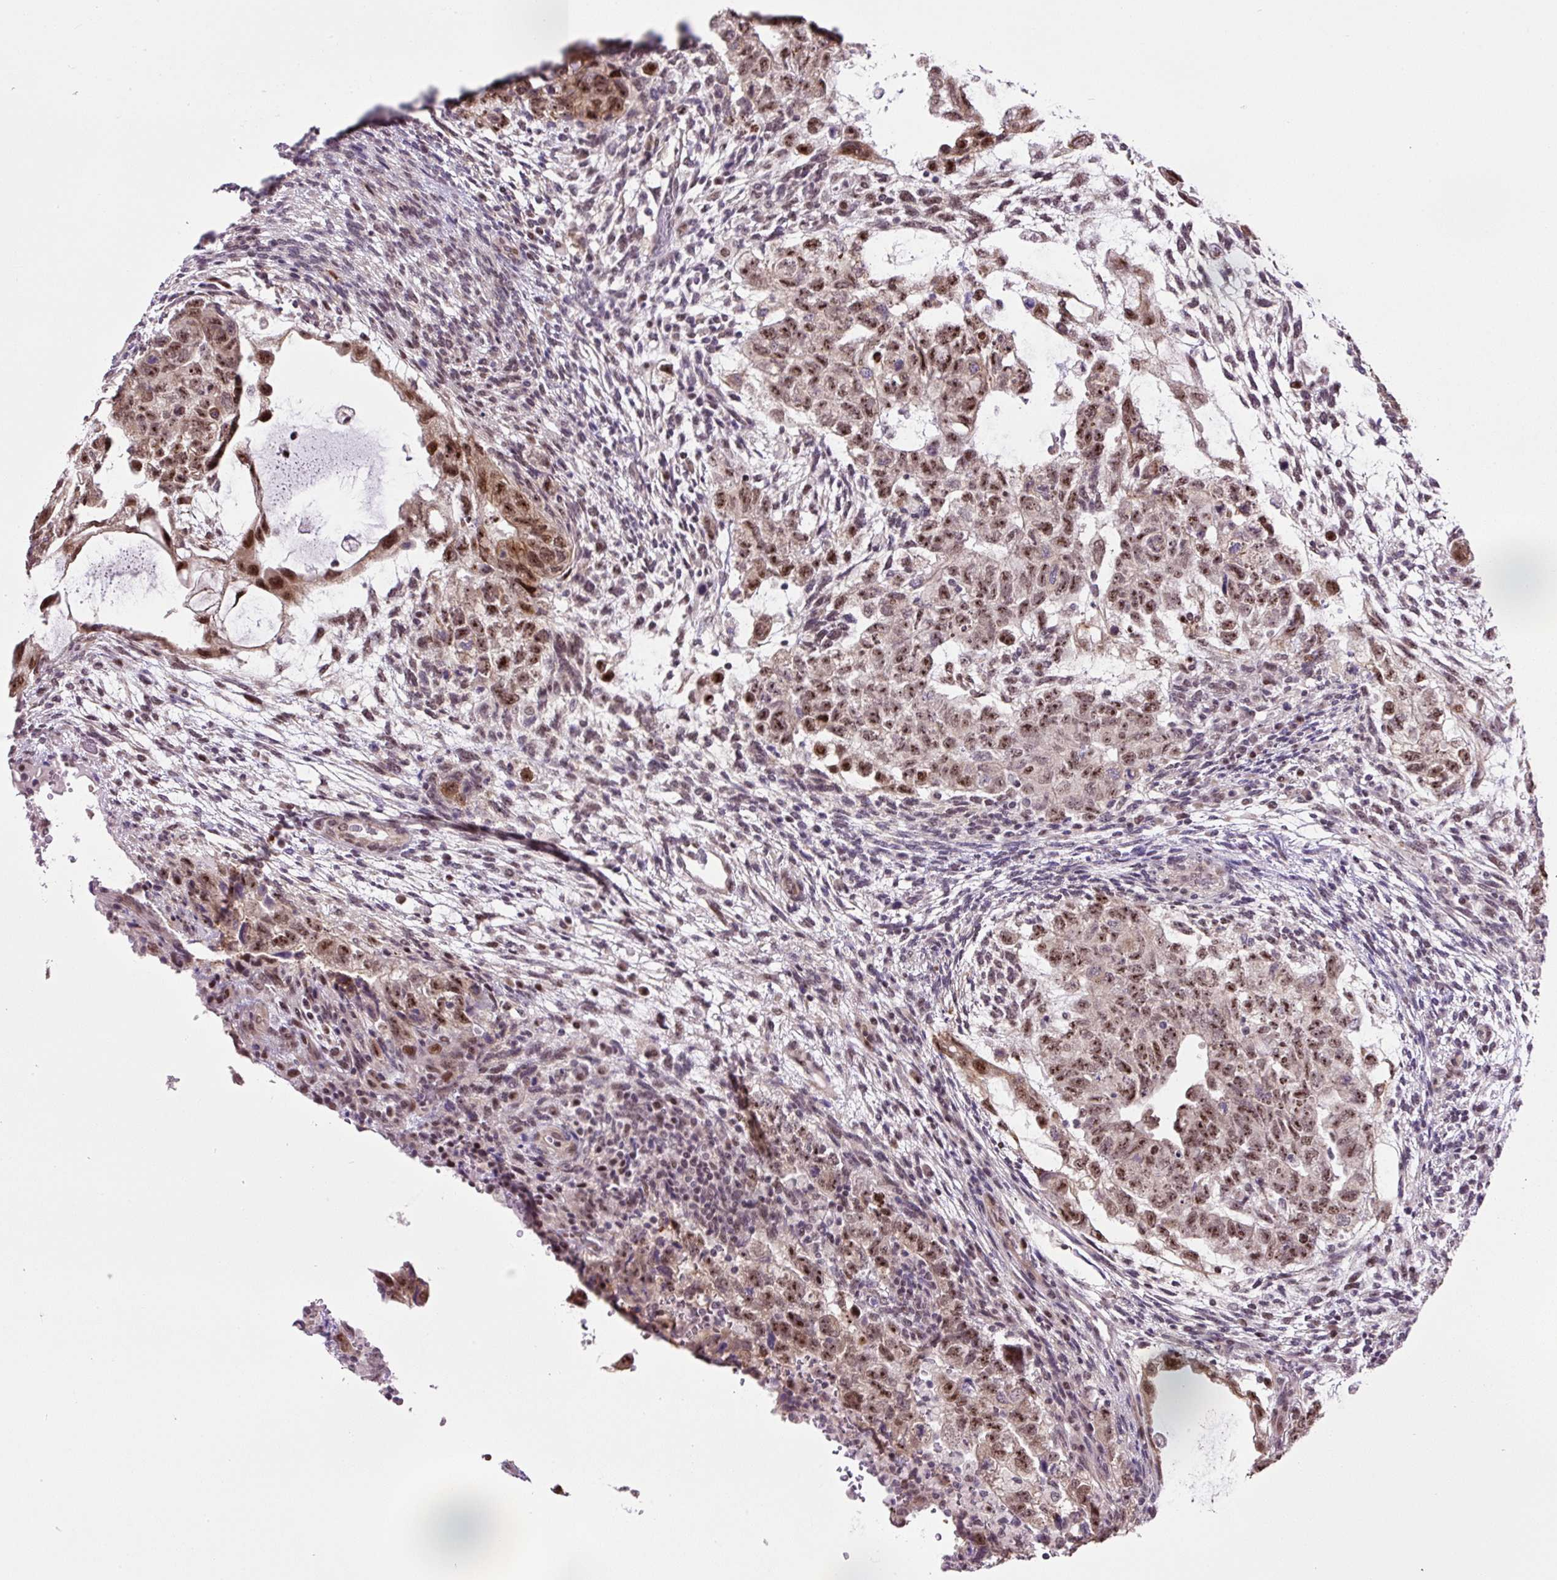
{"staining": {"intensity": "moderate", "quantity": ">75%", "location": "nuclear"}, "tissue": "testis cancer", "cell_type": "Tumor cells", "image_type": "cancer", "snomed": [{"axis": "morphology", "description": "Normal tissue, NOS"}, {"axis": "morphology", "description": "Carcinoma, Embryonal, NOS"}, {"axis": "topography", "description": "Testis"}], "caption": "Testis cancer (embryonal carcinoma) tissue reveals moderate nuclear positivity in approximately >75% of tumor cells, visualized by immunohistochemistry.", "gene": "TAF1A", "patient": {"sex": "male", "age": 36}}